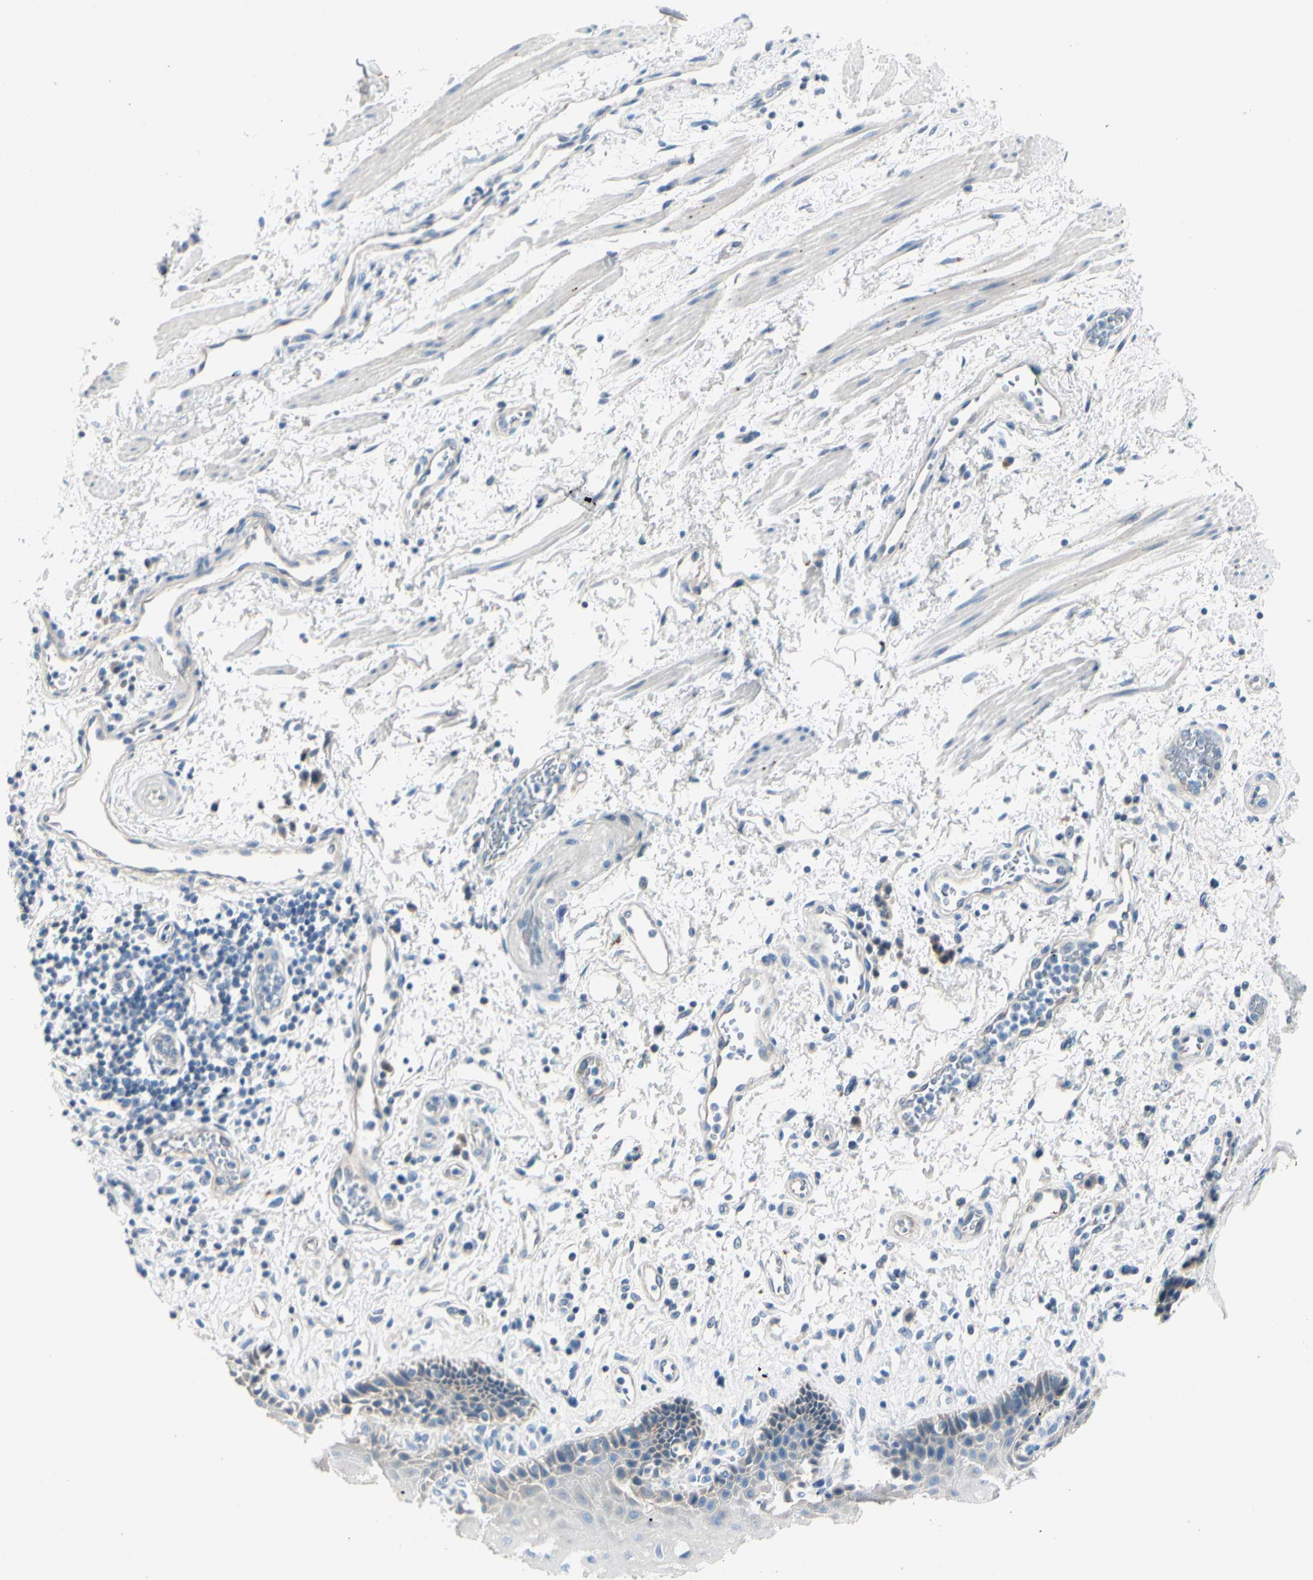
{"staining": {"intensity": "negative", "quantity": "none", "location": "none"}, "tissue": "esophagus", "cell_type": "Squamous epithelial cells", "image_type": "normal", "snomed": [{"axis": "morphology", "description": "Normal tissue, NOS"}, {"axis": "topography", "description": "Esophagus"}], "caption": "Immunohistochemistry of benign human esophagus reveals no positivity in squamous epithelial cells.", "gene": "PEBP1", "patient": {"sex": "male", "age": 54}}